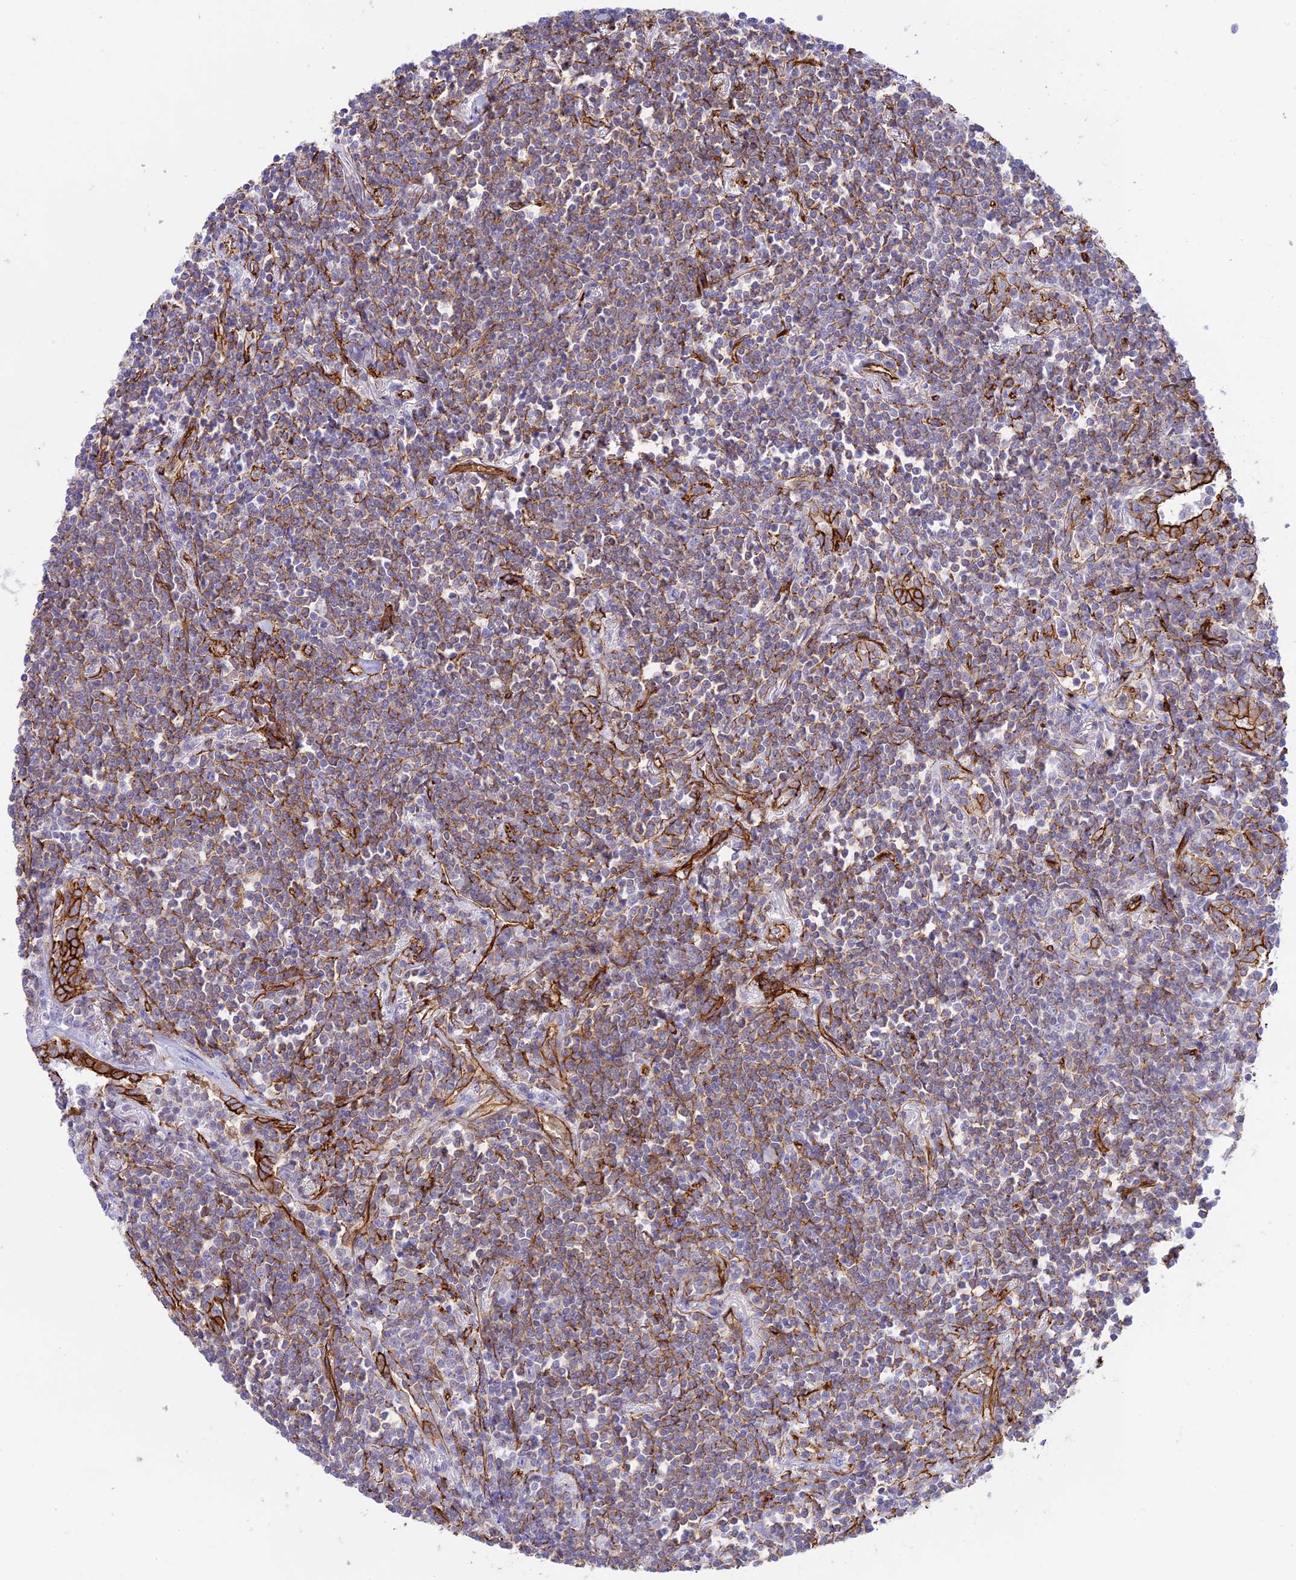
{"staining": {"intensity": "moderate", "quantity": "<25%", "location": "cytoplasmic/membranous"}, "tissue": "lymphoma", "cell_type": "Tumor cells", "image_type": "cancer", "snomed": [{"axis": "morphology", "description": "Malignant lymphoma, non-Hodgkin's type, Low grade"}, {"axis": "topography", "description": "Lung"}], "caption": "Malignant lymphoma, non-Hodgkin's type (low-grade) stained with immunohistochemistry reveals moderate cytoplasmic/membranous positivity in about <25% of tumor cells. The staining is performed using DAB brown chromogen to label protein expression. The nuclei are counter-stained blue using hematoxylin.", "gene": "YPEL5", "patient": {"sex": "female", "age": 71}}